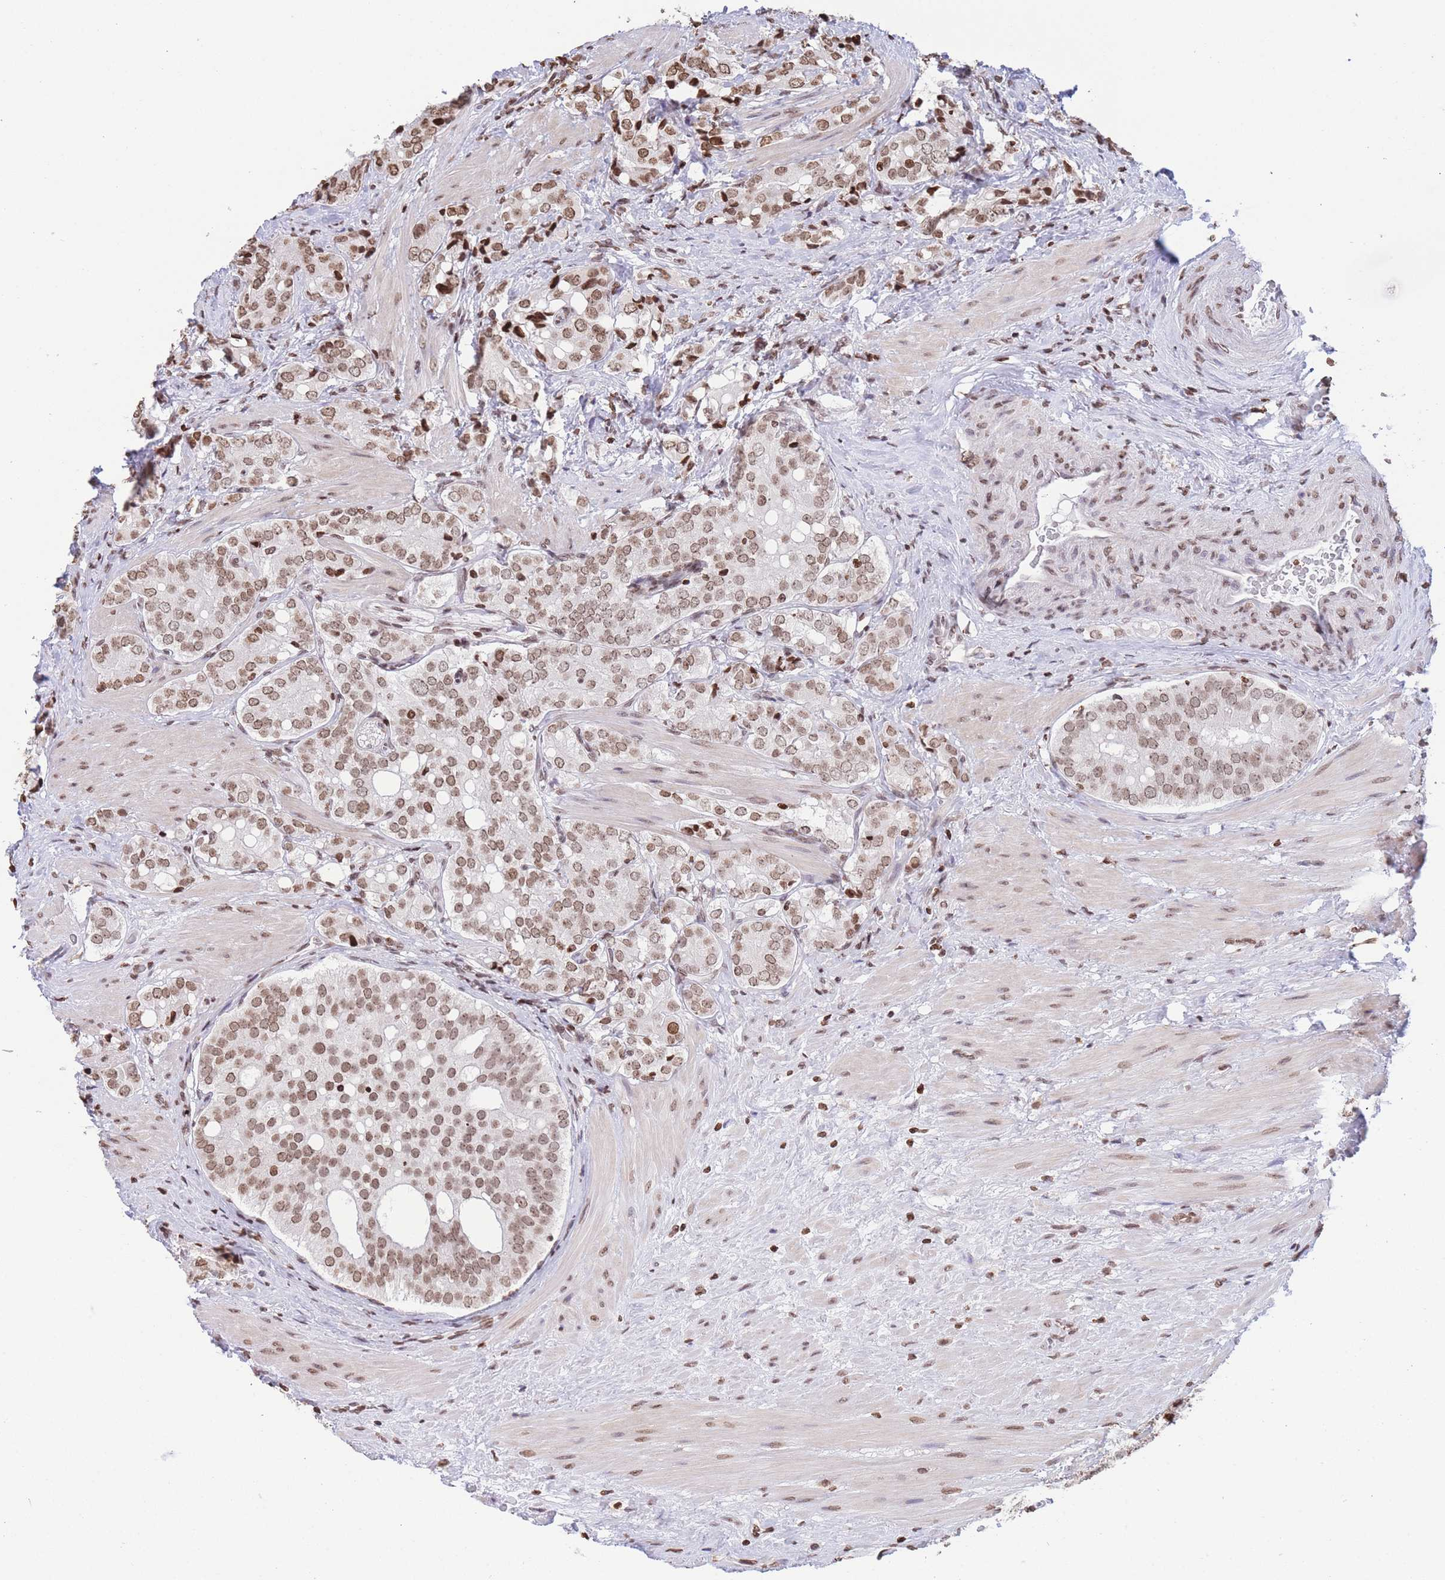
{"staining": {"intensity": "moderate", "quantity": ">75%", "location": "nuclear"}, "tissue": "prostate cancer", "cell_type": "Tumor cells", "image_type": "cancer", "snomed": [{"axis": "morphology", "description": "Adenocarcinoma, High grade"}, {"axis": "topography", "description": "Prostate"}], "caption": "This image demonstrates IHC staining of prostate high-grade adenocarcinoma, with medium moderate nuclear staining in about >75% of tumor cells.", "gene": "H2BC11", "patient": {"sex": "male", "age": 71}}